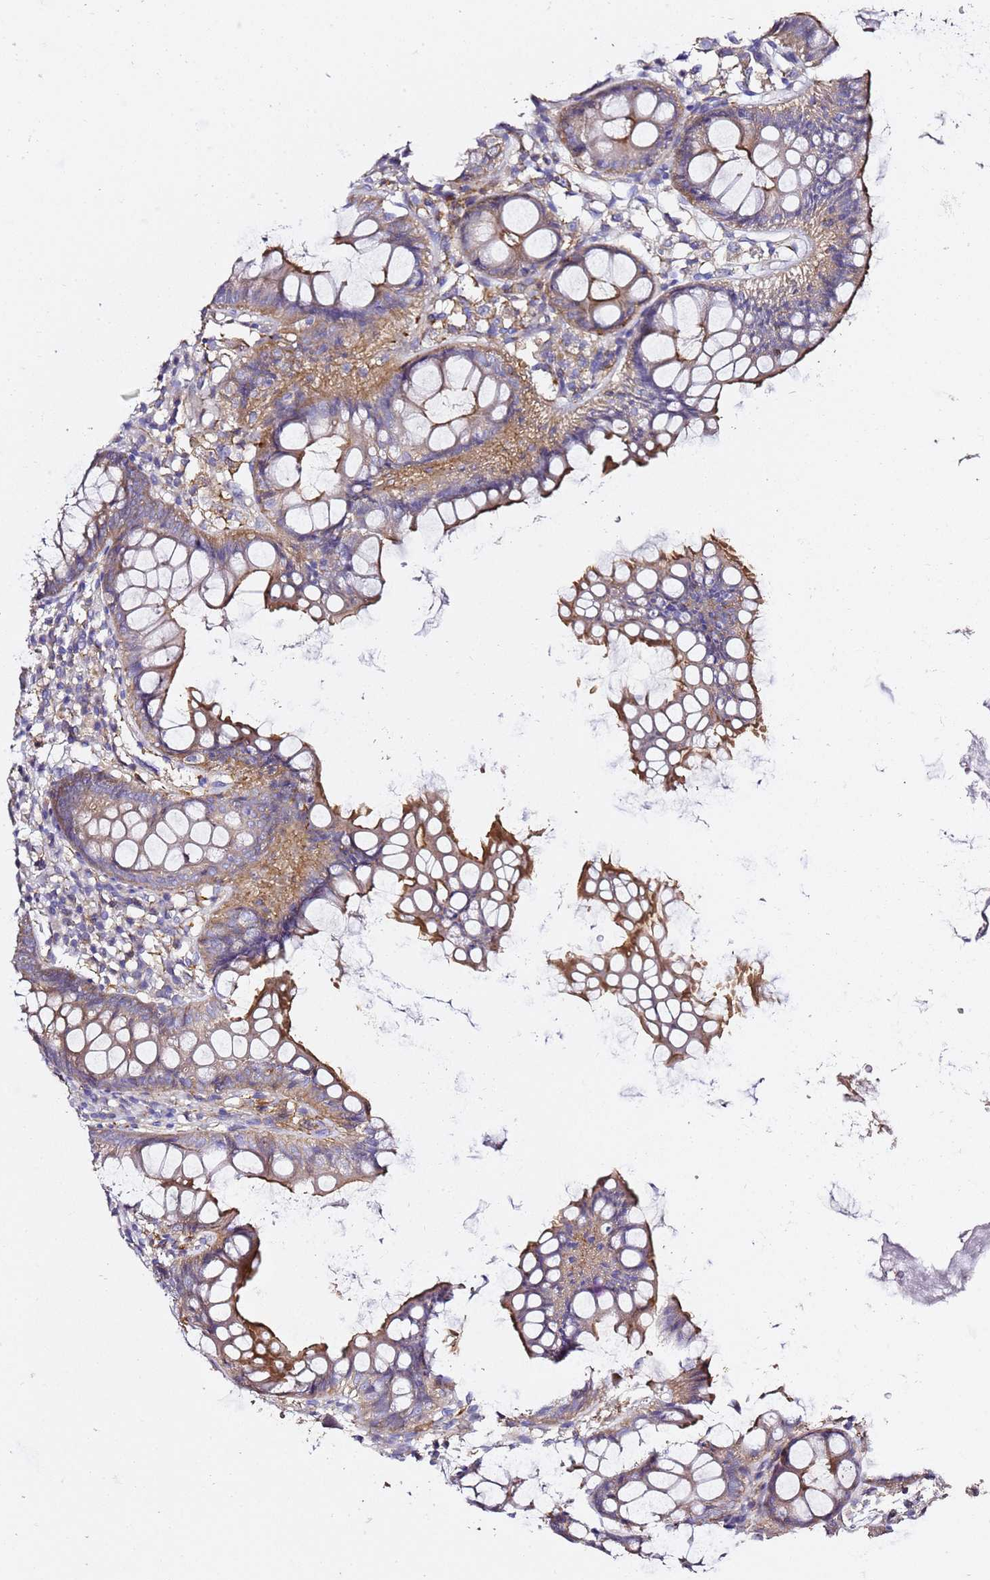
{"staining": {"intensity": "moderate", "quantity": ">75%", "location": "cytoplasmic/membranous"}, "tissue": "colon", "cell_type": "Endothelial cells", "image_type": "normal", "snomed": [{"axis": "morphology", "description": "Normal tissue, NOS"}, {"axis": "topography", "description": "Colon"}], "caption": "An immunohistochemistry (IHC) histopathology image of benign tissue is shown. Protein staining in brown highlights moderate cytoplasmic/membranous positivity in colon within endothelial cells. (DAB = brown stain, brightfield microscopy at high magnification).", "gene": "ZFP36L2", "patient": {"sex": "female", "age": 84}}